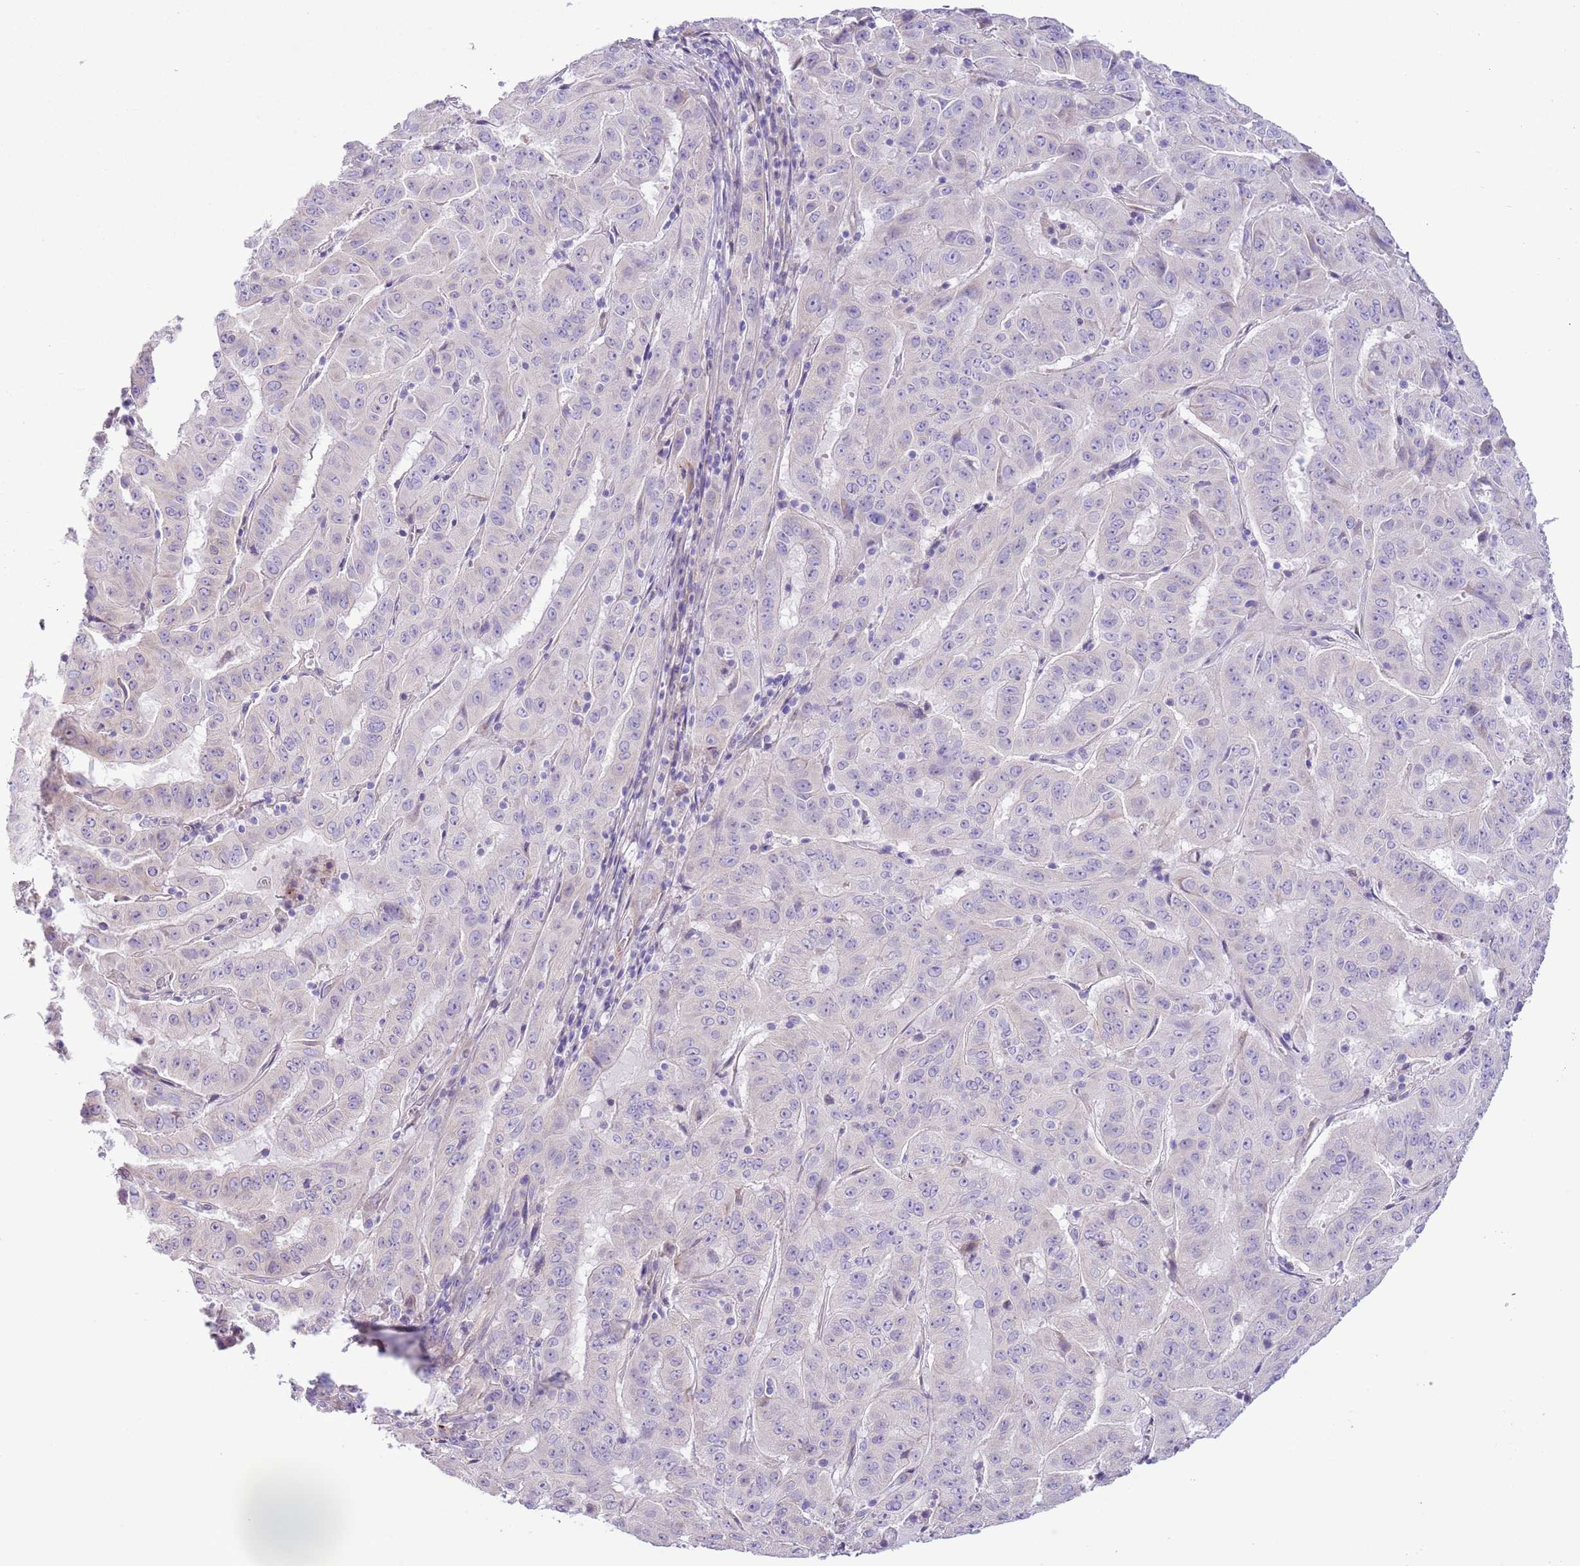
{"staining": {"intensity": "negative", "quantity": "none", "location": "none"}, "tissue": "pancreatic cancer", "cell_type": "Tumor cells", "image_type": "cancer", "snomed": [{"axis": "morphology", "description": "Adenocarcinoma, NOS"}, {"axis": "topography", "description": "Pancreas"}], "caption": "Human pancreatic cancer (adenocarcinoma) stained for a protein using IHC displays no expression in tumor cells.", "gene": "CFH", "patient": {"sex": "male", "age": 63}}